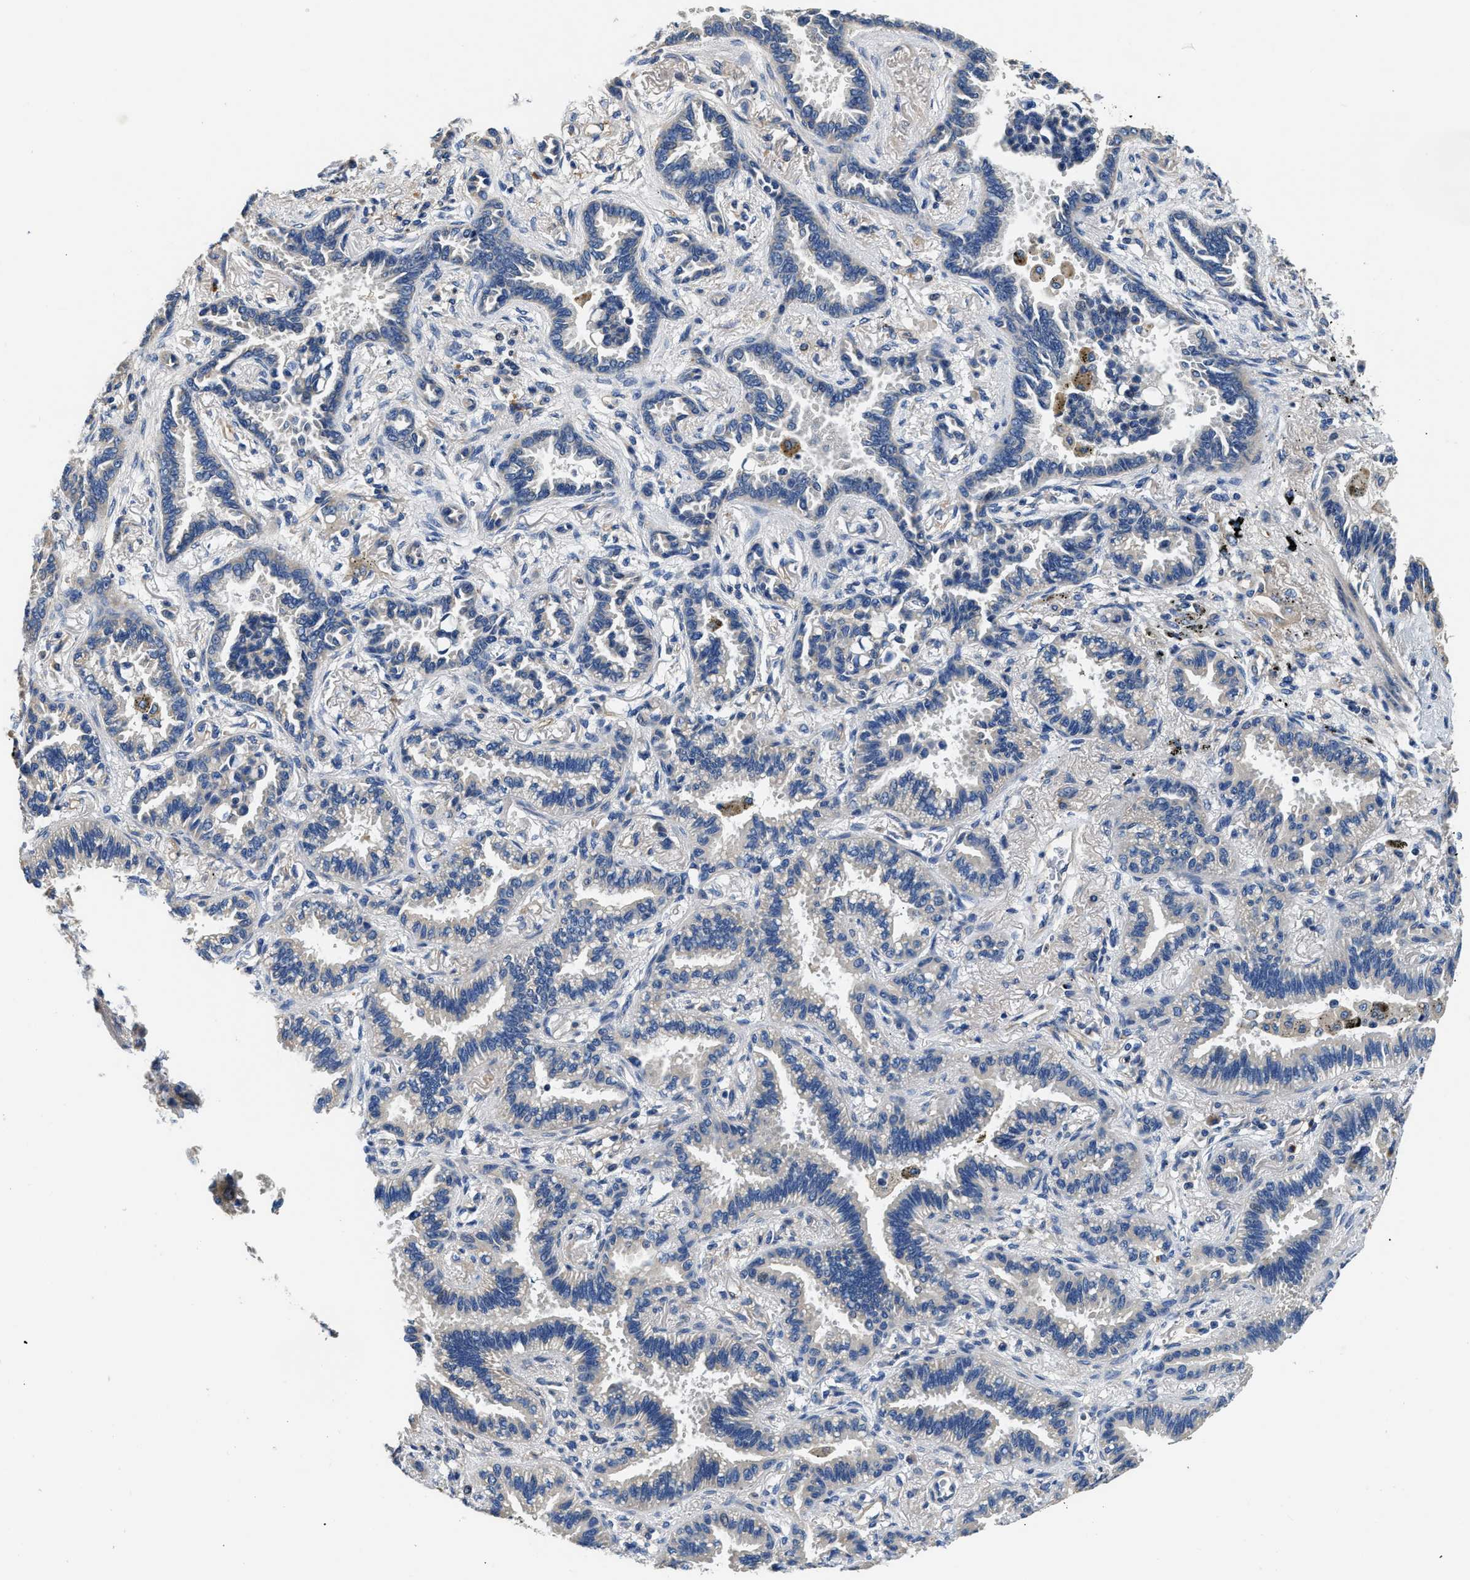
{"staining": {"intensity": "weak", "quantity": "25%-75%", "location": "cytoplasmic/membranous"}, "tissue": "lung cancer", "cell_type": "Tumor cells", "image_type": "cancer", "snomed": [{"axis": "morphology", "description": "Normal tissue, NOS"}, {"axis": "morphology", "description": "Adenocarcinoma, NOS"}, {"axis": "topography", "description": "Lung"}], "caption": "This is an image of IHC staining of lung cancer, which shows weak positivity in the cytoplasmic/membranous of tumor cells.", "gene": "CSDE1", "patient": {"sex": "male", "age": 59}}